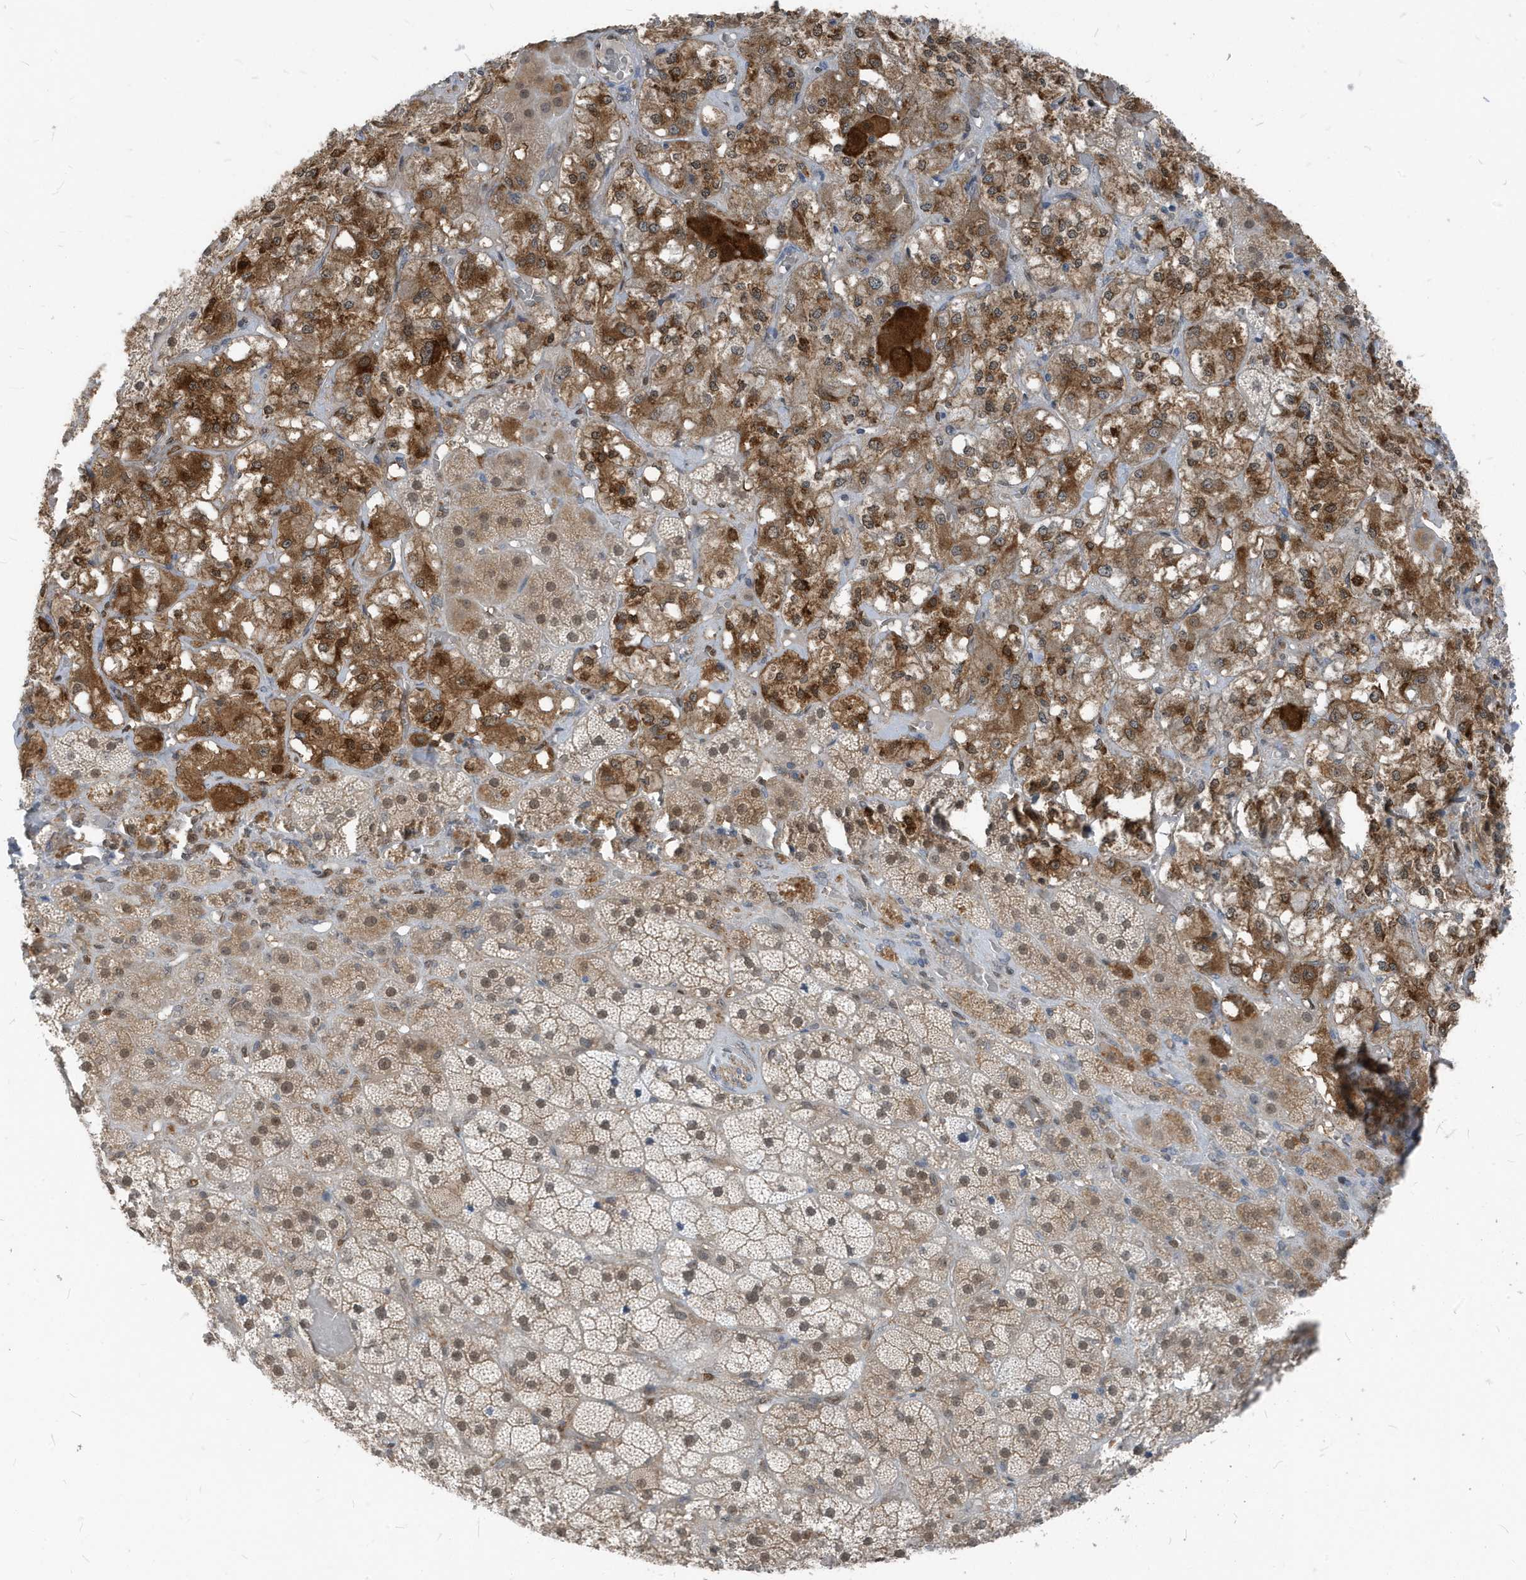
{"staining": {"intensity": "moderate", "quantity": ">75%", "location": "cytoplasmic/membranous,nuclear"}, "tissue": "adrenal gland", "cell_type": "Glandular cells", "image_type": "normal", "snomed": [{"axis": "morphology", "description": "Normal tissue, NOS"}, {"axis": "topography", "description": "Adrenal gland"}], "caption": "Immunohistochemistry photomicrograph of benign adrenal gland stained for a protein (brown), which shows medium levels of moderate cytoplasmic/membranous,nuclear positivity in about >75% of glandular cells.", "gene": "NCOA7", "patient": {"sex": "male", "age": 57}}